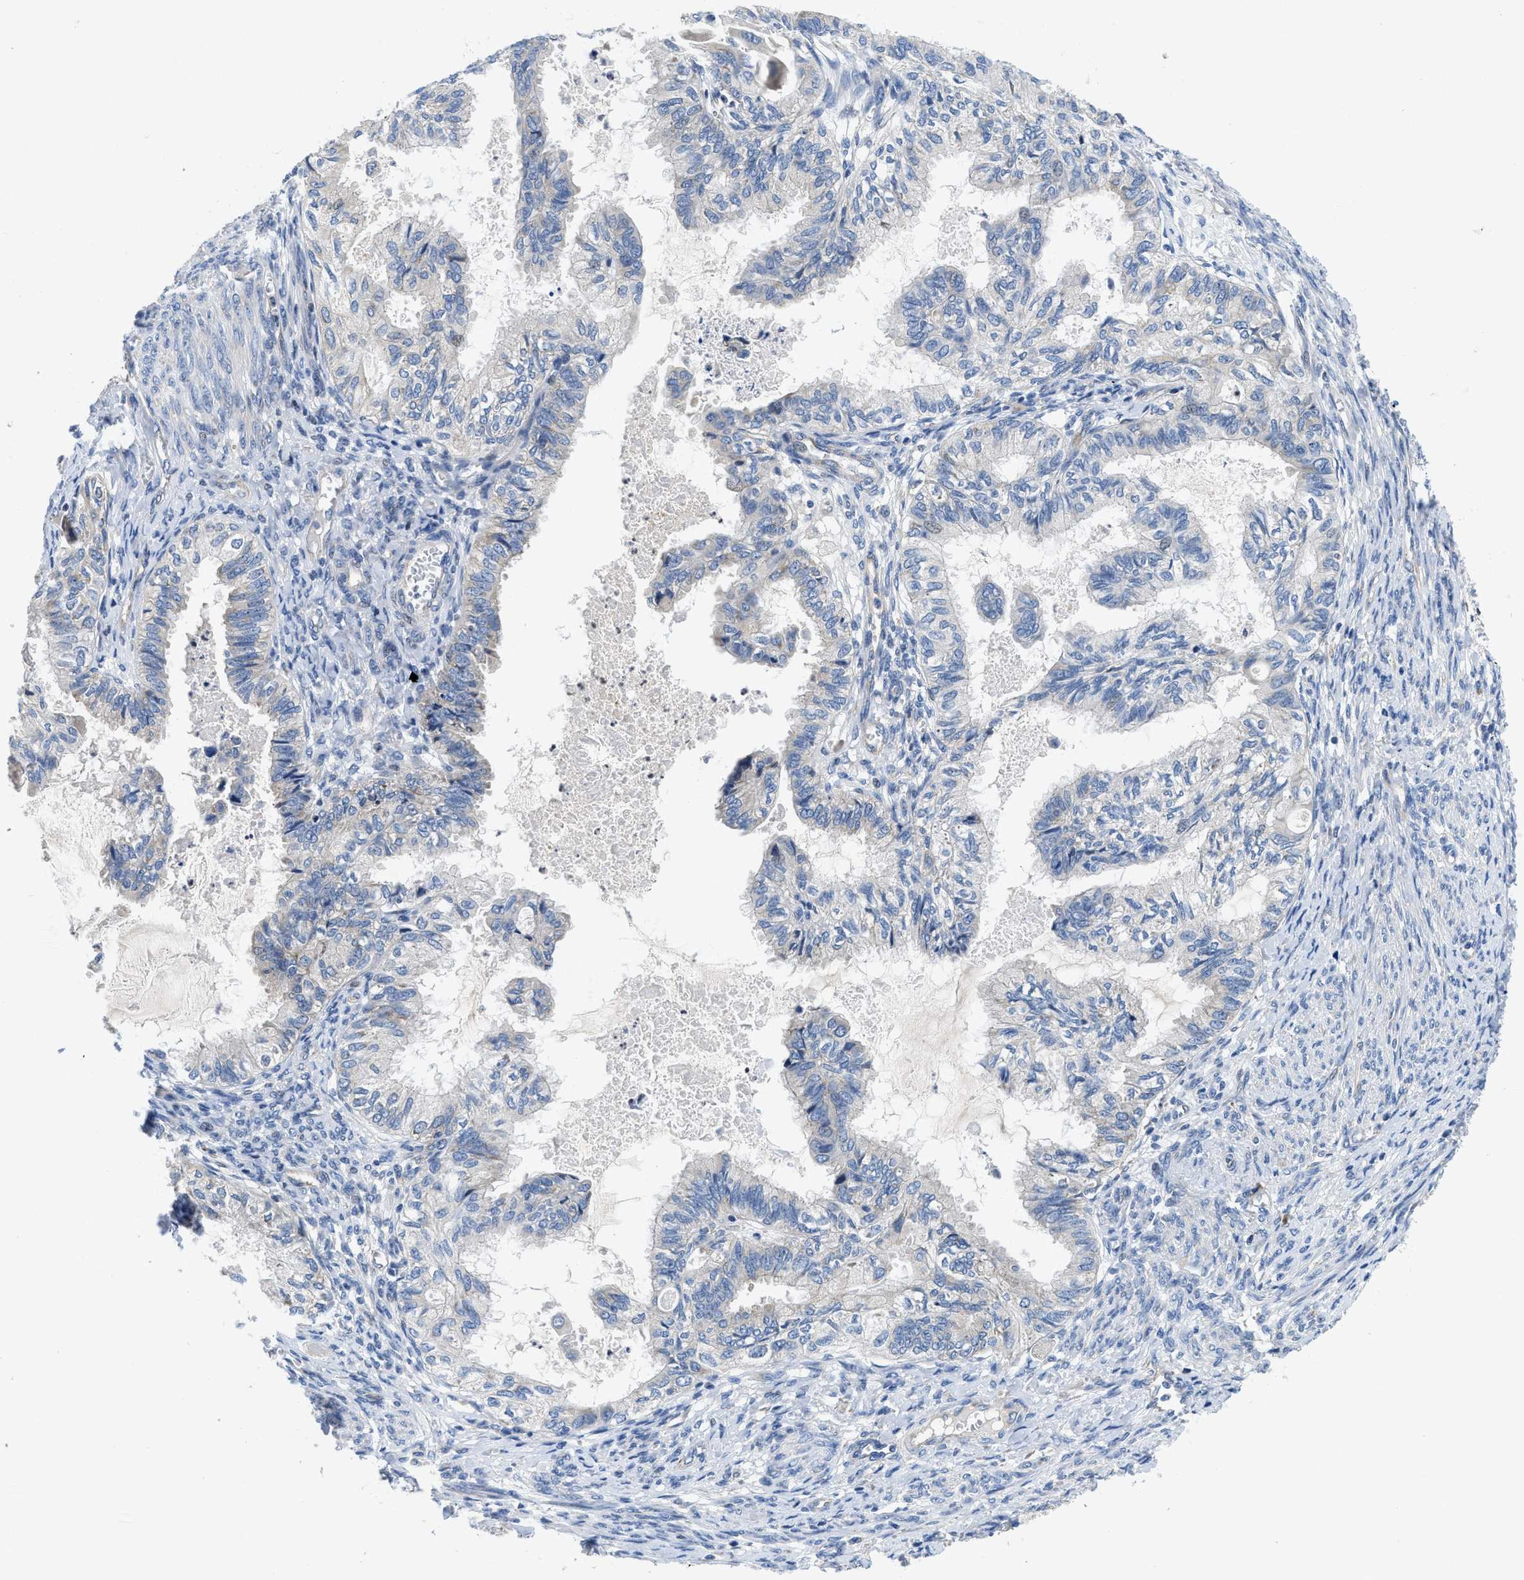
{"staining": {"intensity": "negative", "quantity": "none", "location": "none"}, "tissue": "cervical cancer", "cell_type": "Tumor cells", "image_type": "cancer", "snomed": [{"axis": "morphology", "description": "Normal tissue, NOS"}, {"axis": "morphology", "description": "Adenocarcinoma, NOS"}, {"axis": "topography", "description": "Cervix"}, {"axis": "topography", "description": "Endometrium"}], "caption": "A histopathology image of human adenocarcinoma (cervical) is negative for staining in tumor cells.", "gene": "IKBKE", "patient": {"sex": "female", "age": 86}}